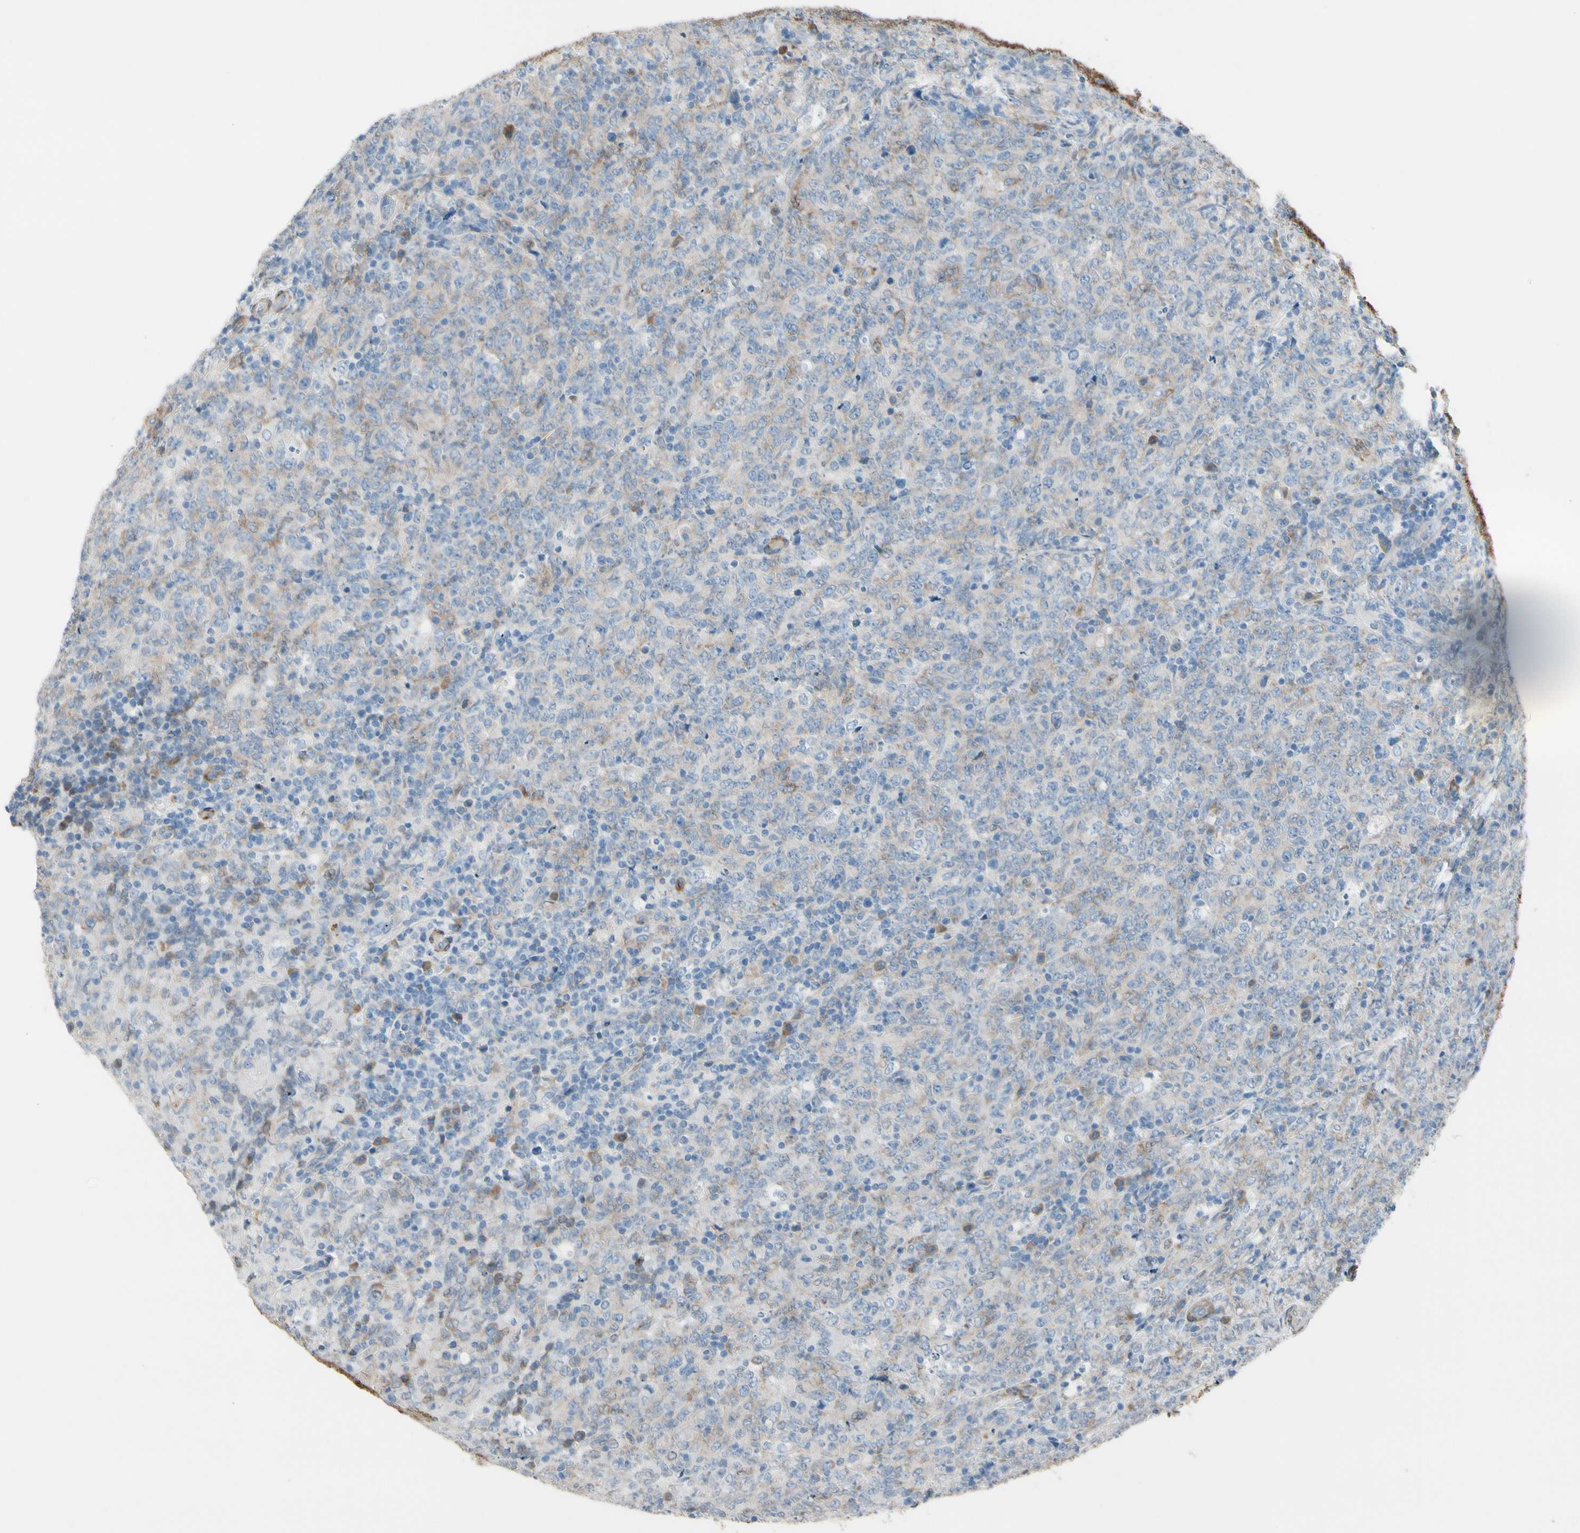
{"staining": {"intensity": "weak", "quantity": "<25%", "location": "cytoplasmic/membranous"}, "tissue": "lymphoma", "cell_type": "Tumor cells", "image_type": "cancer", "snomed": [{"axis": "morphology", "description": "Malignant lymphoma, non-Hodgkin's type, High grade"}, {"axis": "topography", "description": "Tonsil"}], "caption": "High power microscopy histopathology image of an IHC histopathology image of lymphoma, revealing no significant expression in tumor cells.", "gene": "MAP2", "patient": {"sex": "female", "age": 36}}